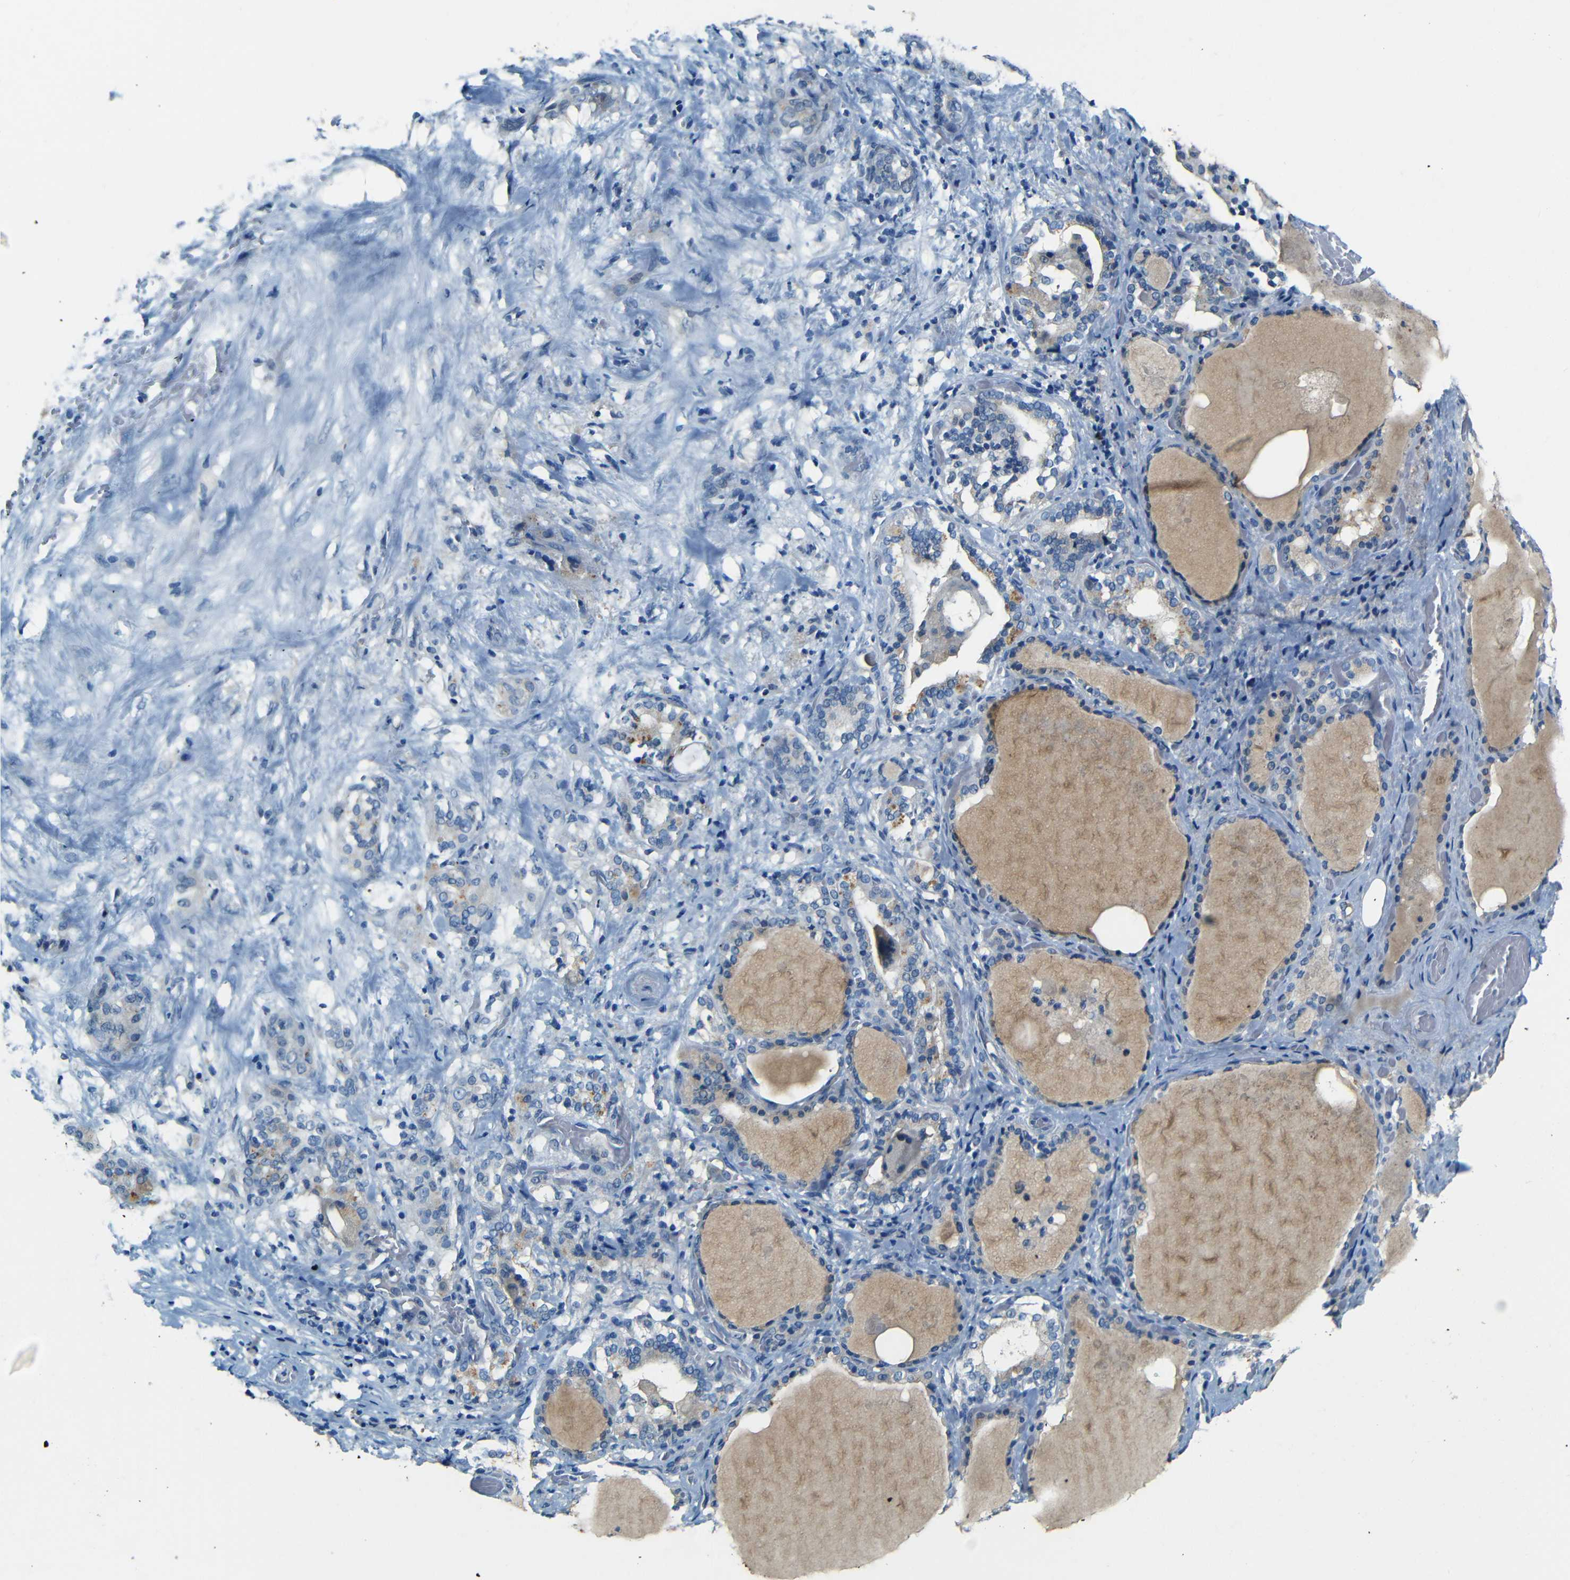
{"staining": {"intensity": "weak", "quantity": "<25%", "location": "cytoplasmic/membranous"}, "tissue": "thyroid gland", "cell_type": "Glandular cells", "image_type": "normal", "snomed": [{"axis": "morphology", "description": "Normal tissue, NOS"}, {"axis": "topography", "description": "Thyroid gland"}], "caption": "Protein analysis of benign thyroid gland exhibits no significant expression in glandular cells. (Brightfield microscopy of DAB IHC at high magnification).", "gene": "ZMAT1", "patient": {"sex": "male", "age": 61}}